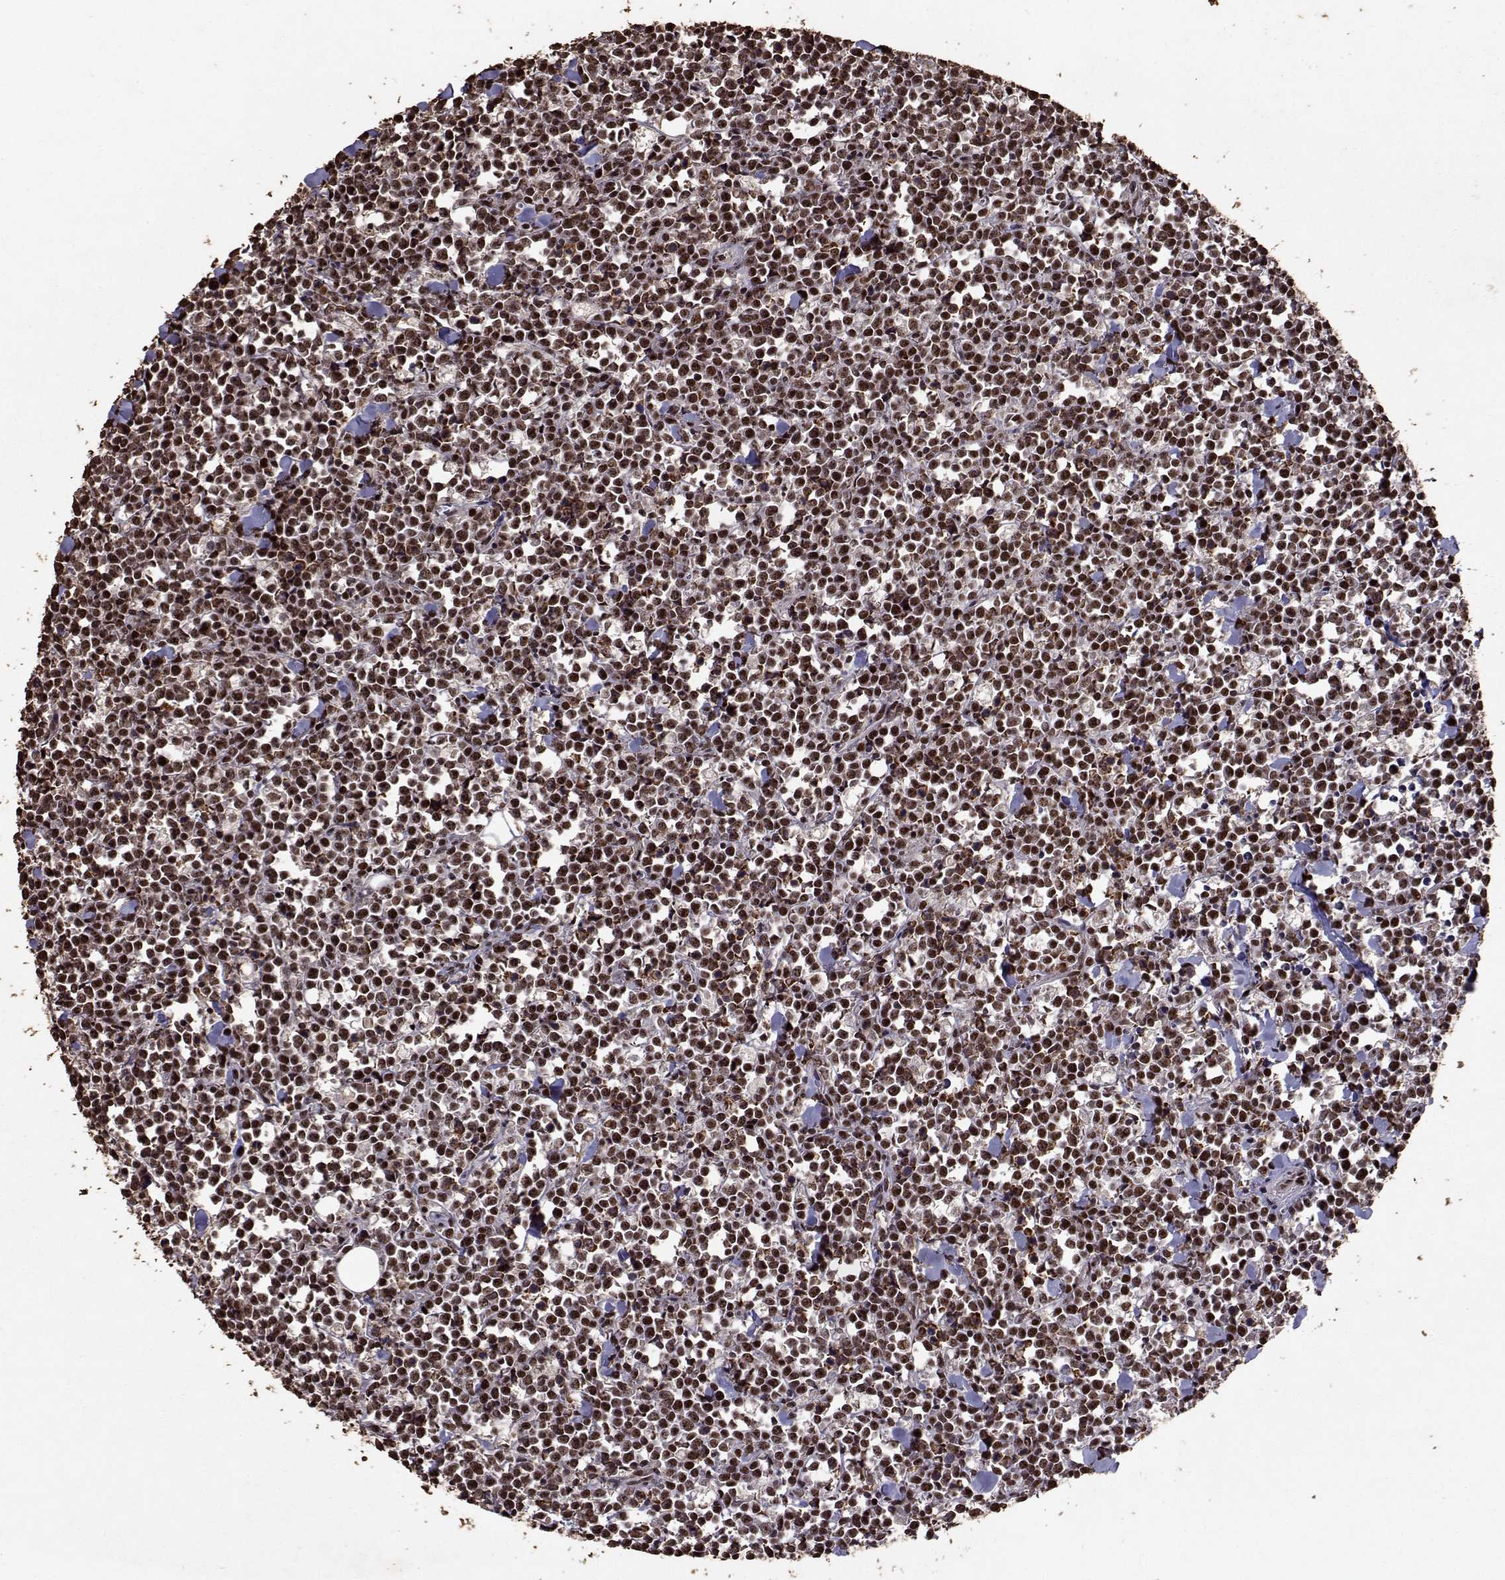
{"staining": {"intensity": "strong", "quantity": ">75%", "location": "nuclear"}, "tissue": "lymphoma", "cell_type": "Tumor cells", "image_type": "cancer", "snomed": [{"axis": "morphology", "description": "Malignant lymphoma, non-Hodgkin's type, High grade"}, {"axis": "topography", "description": "Small intestine"}], "caption": "Strong nuclear protein staining is appreciated in approximately >75% of tumor cells in lymphoma.", "gene": "TOE1", "patient": {"sex": "female", "age": 56}}